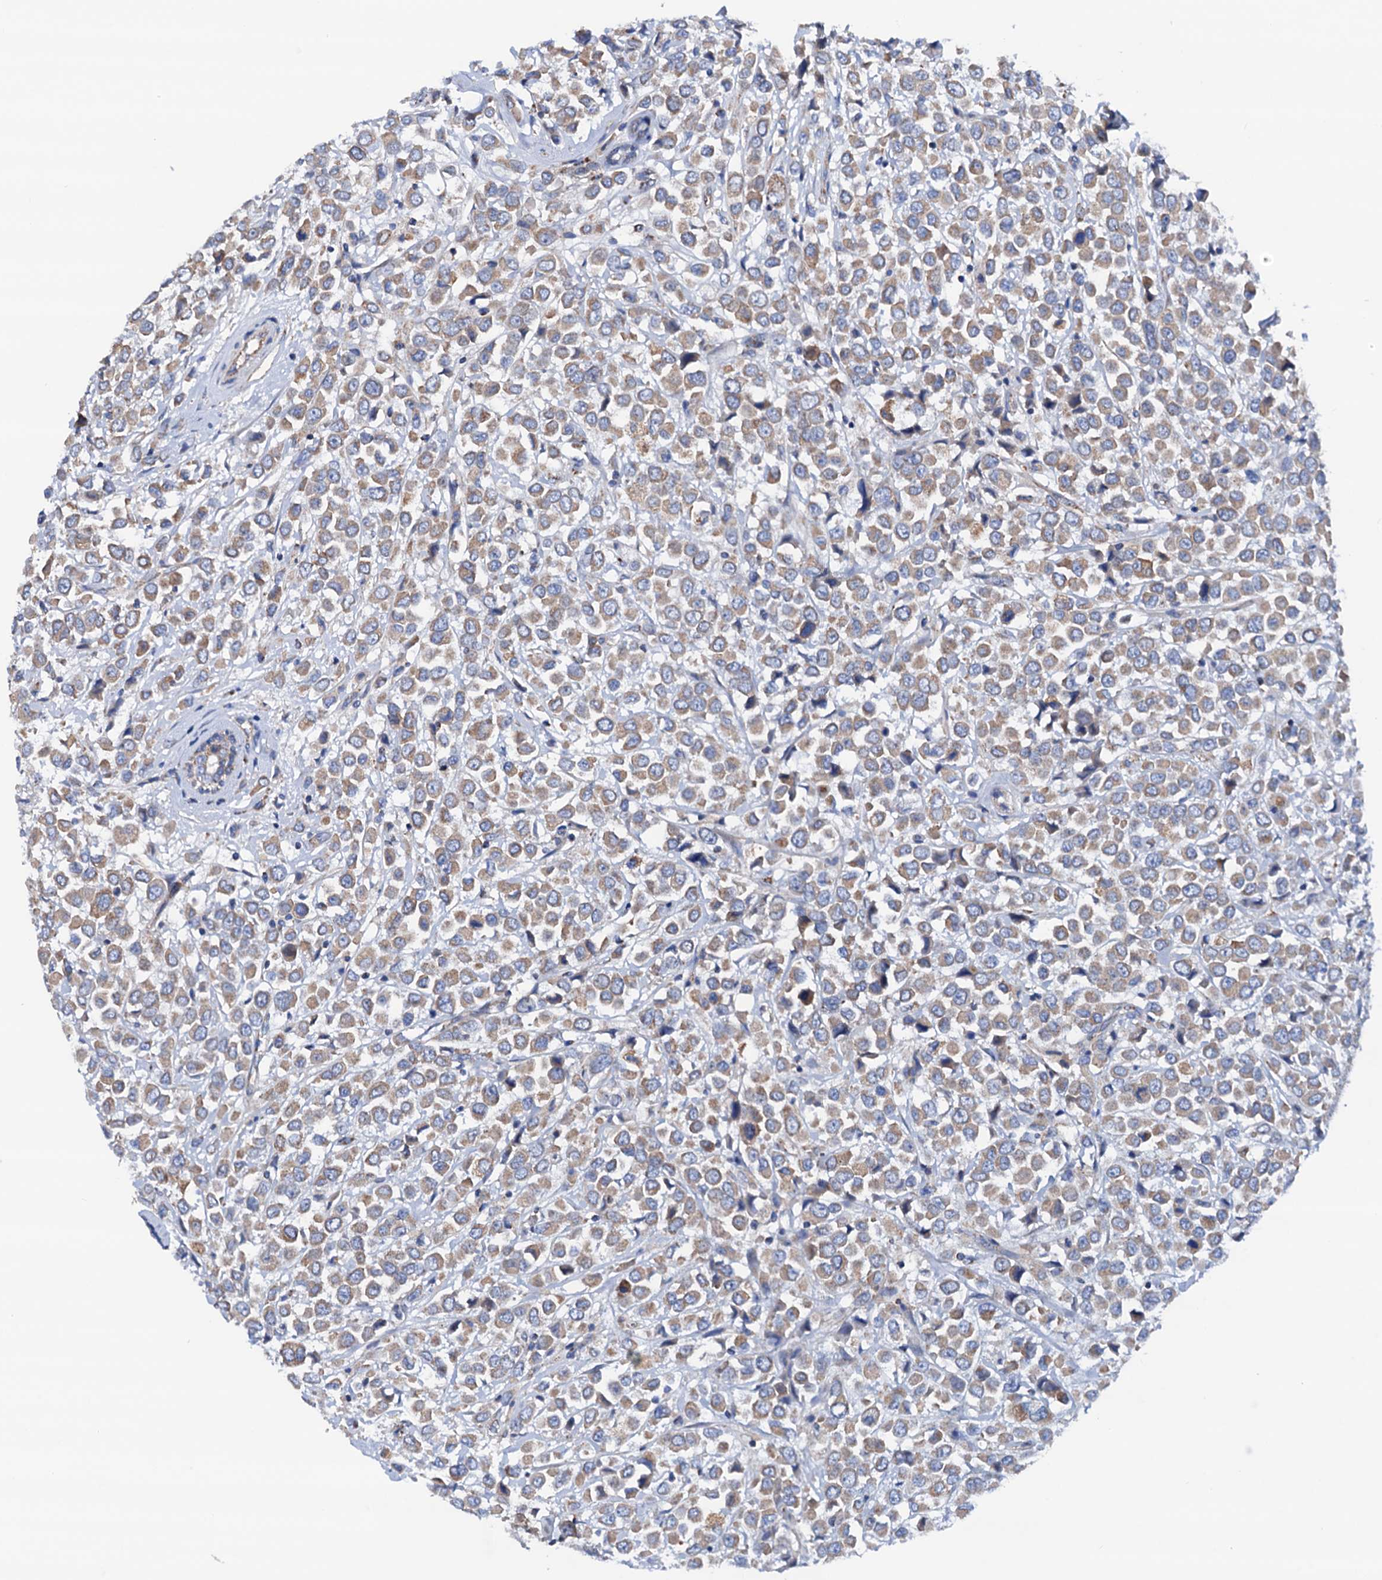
{"staining": {"intensity": "moderate", "quantity": ">75%", "location": "cytoplasmic/membranous"}, "tissue": "breast cancer", "cell_type": "Tumor cells", "image_type": "cancer", "snomed": [{"axis": "morphology", "description": "Duct carcinoma"}, {"axis": "topography", "description": "Breast"}], "caption": "Moderate cytoplasmic/membranous expression for a protein is present in approximately >75% of tumor cells of invasive ductal carcinoma (breast) using immunohistochemistry.", "gene": "RASSF9", "patient": {"sex": "female", "age": 61}}